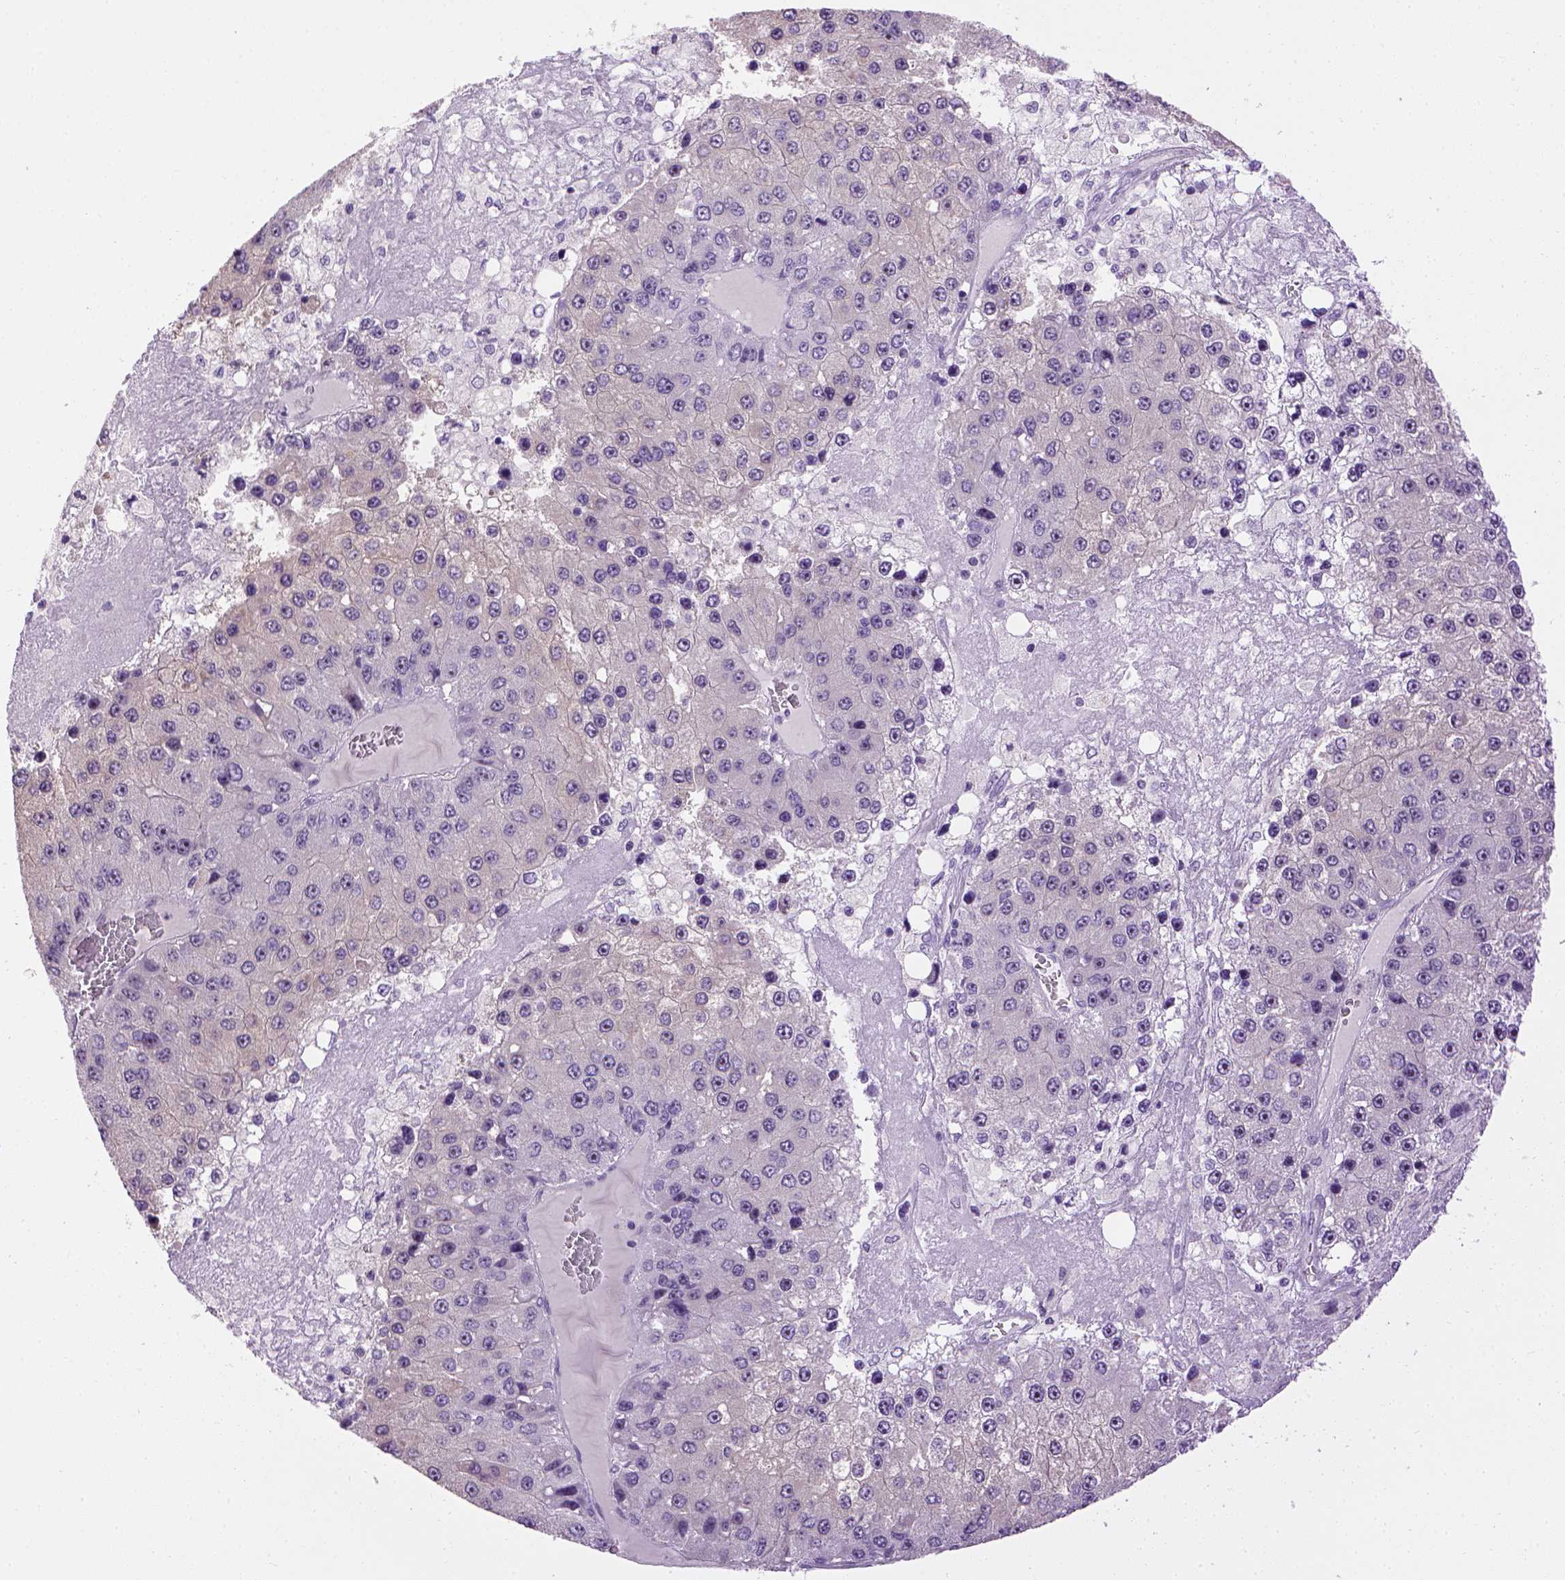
{"staining": {"intensity": "negative", "quantity": "none", "location": "none"}, "tissue": "liver cancer", "cell_type": "Tumor cells", "image_type": "cancer", "snomed": [{"axis": "morphology", "description": "Carcinoma, Hepatocellular, NOS"}, {"axis": "topography", "description": "Liver"}], "caption": "The micrograph demonstrates no staining of tumor cells in hepatocellular carcinoma (liver).", "gene": "UTP4", "patient": {"sex": "female", "age": 73}}